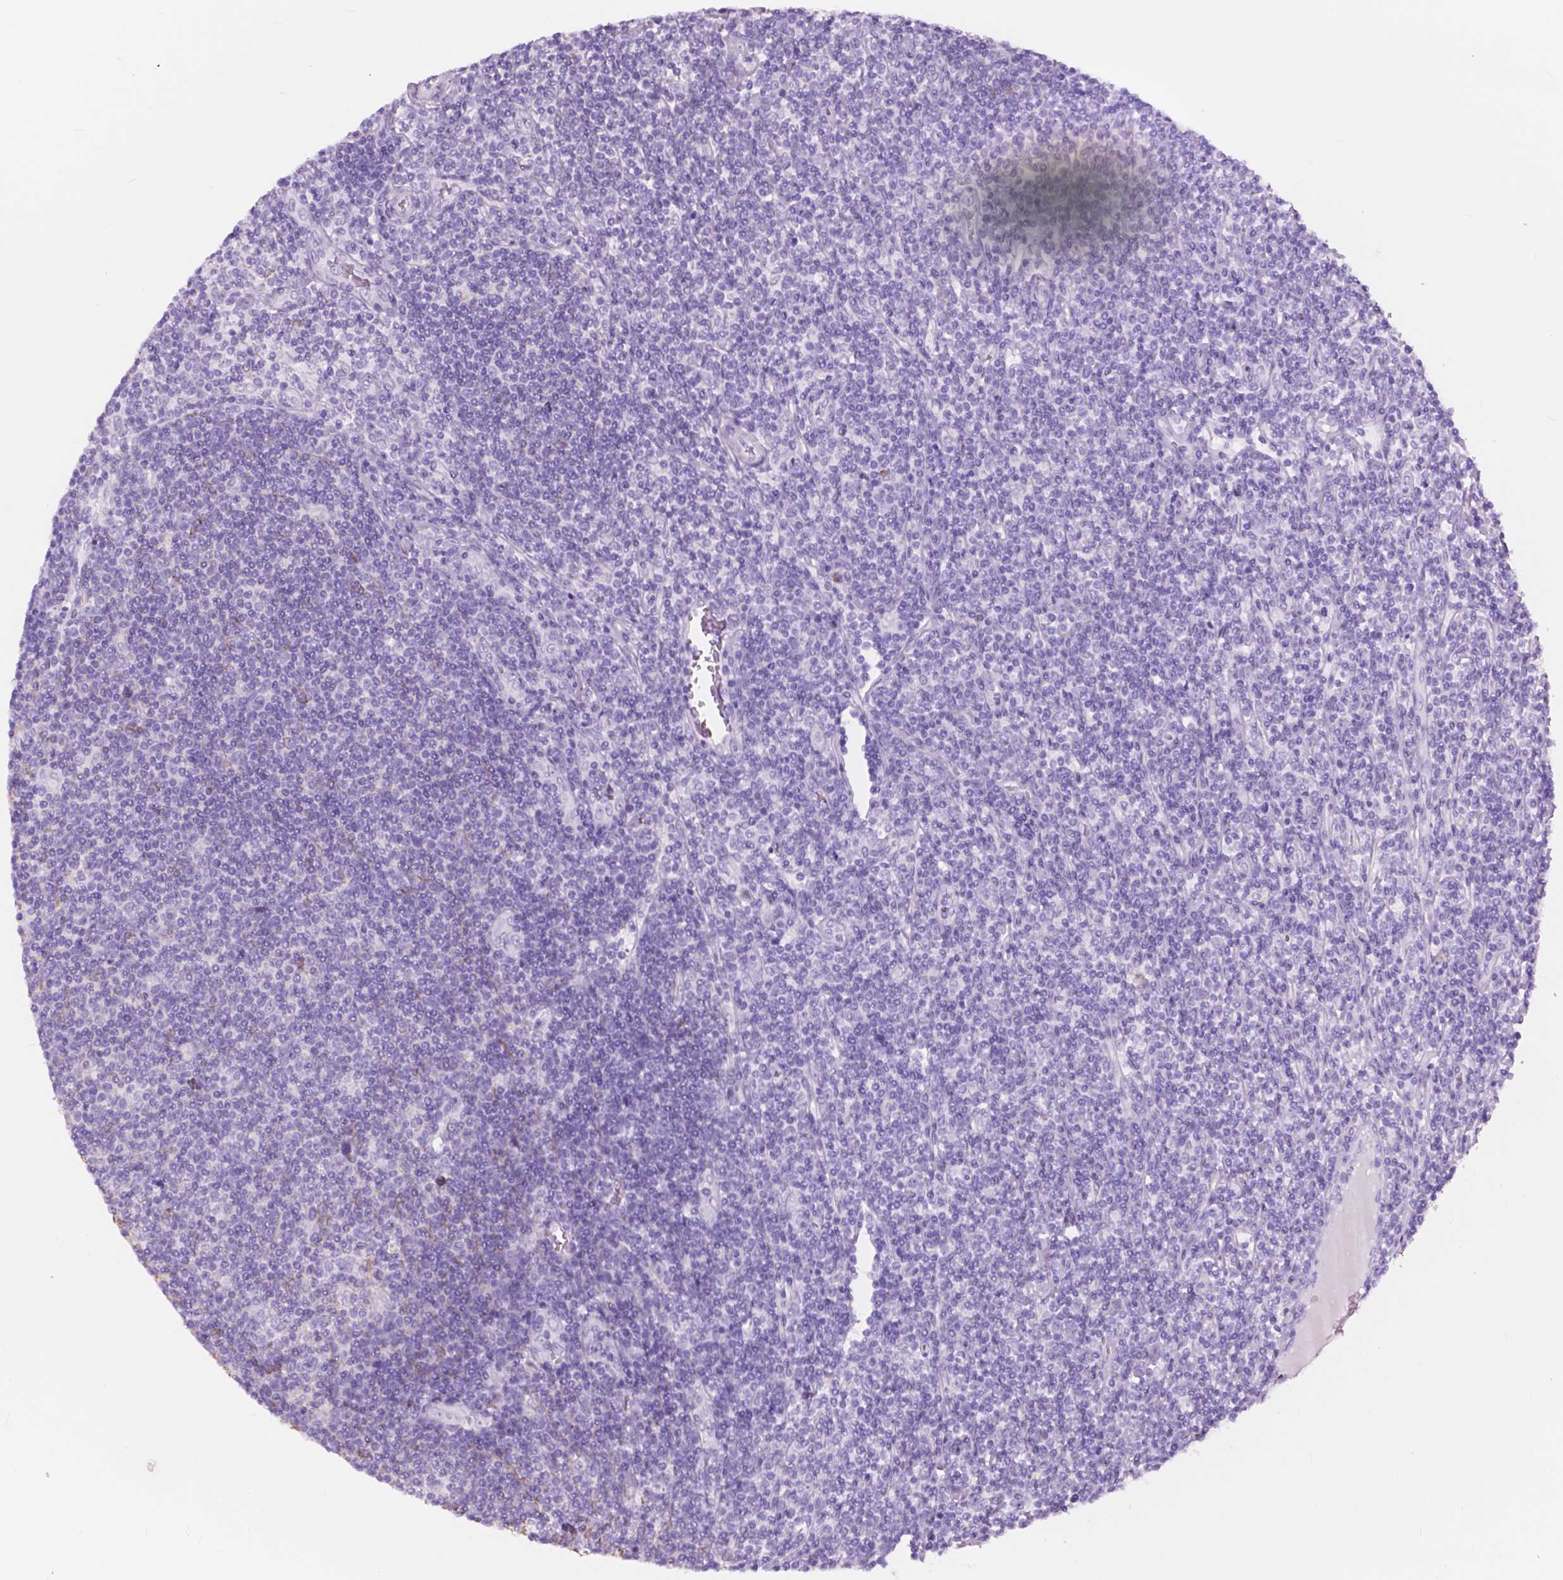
{"staining": {"intensity": "negative", "quantity": "none", "location": "none"}, "tissue": "lymphoma", "cell_type": "Tumor cells", "image_type": "cancer", "snomed": [{"axis": "morphology", "description": "Hodgkin's disease, NOS"}, {"axis": "topography", "description": "Lymph node"}], "caption": "This is an immunohistochemistry micrograph of Hodgkin's disease. There is no expression in tumor cells.", "gene": "FXYD2", "patient": {"sex": "male", "age": 40}}